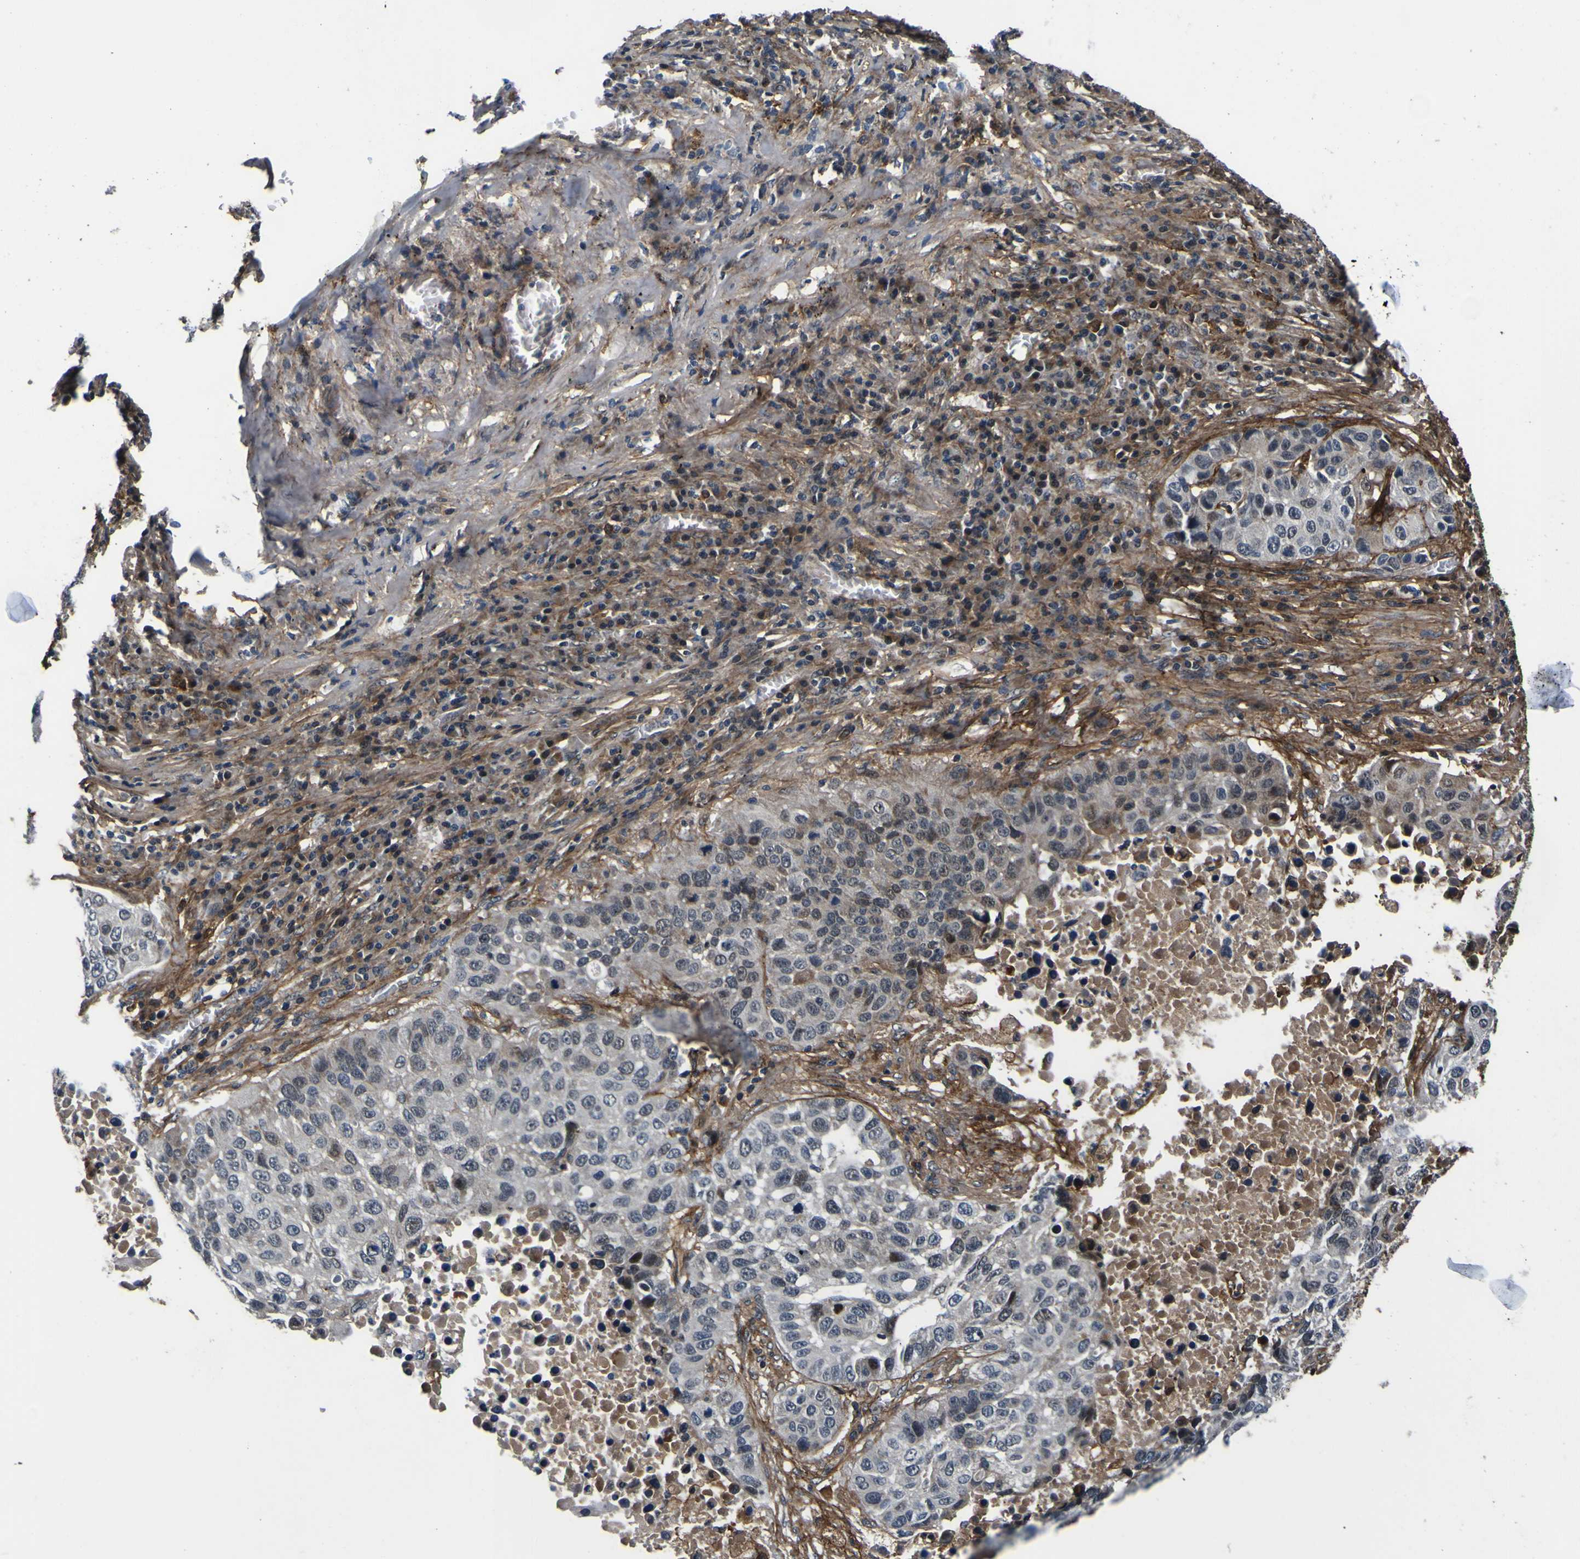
{"staining": {"intensity": "weak", "quantity": "<25%", "location": "nuclear"}, "tissue": "lung cancer", "cell_type": "Tumor cells", "image_type": "cancer", "snomed": [{"axis": "morphology", "description": "Squamous cell carcinoma, NOS"}, {"axis": "topography", "description": "Lung"}], "caption": "Tumor cells are negative for brown protein staining in lung cancer (squamous cell carcinoma).", "gene": "POSTN", "patient": {"sex": "male", "age": 57}}